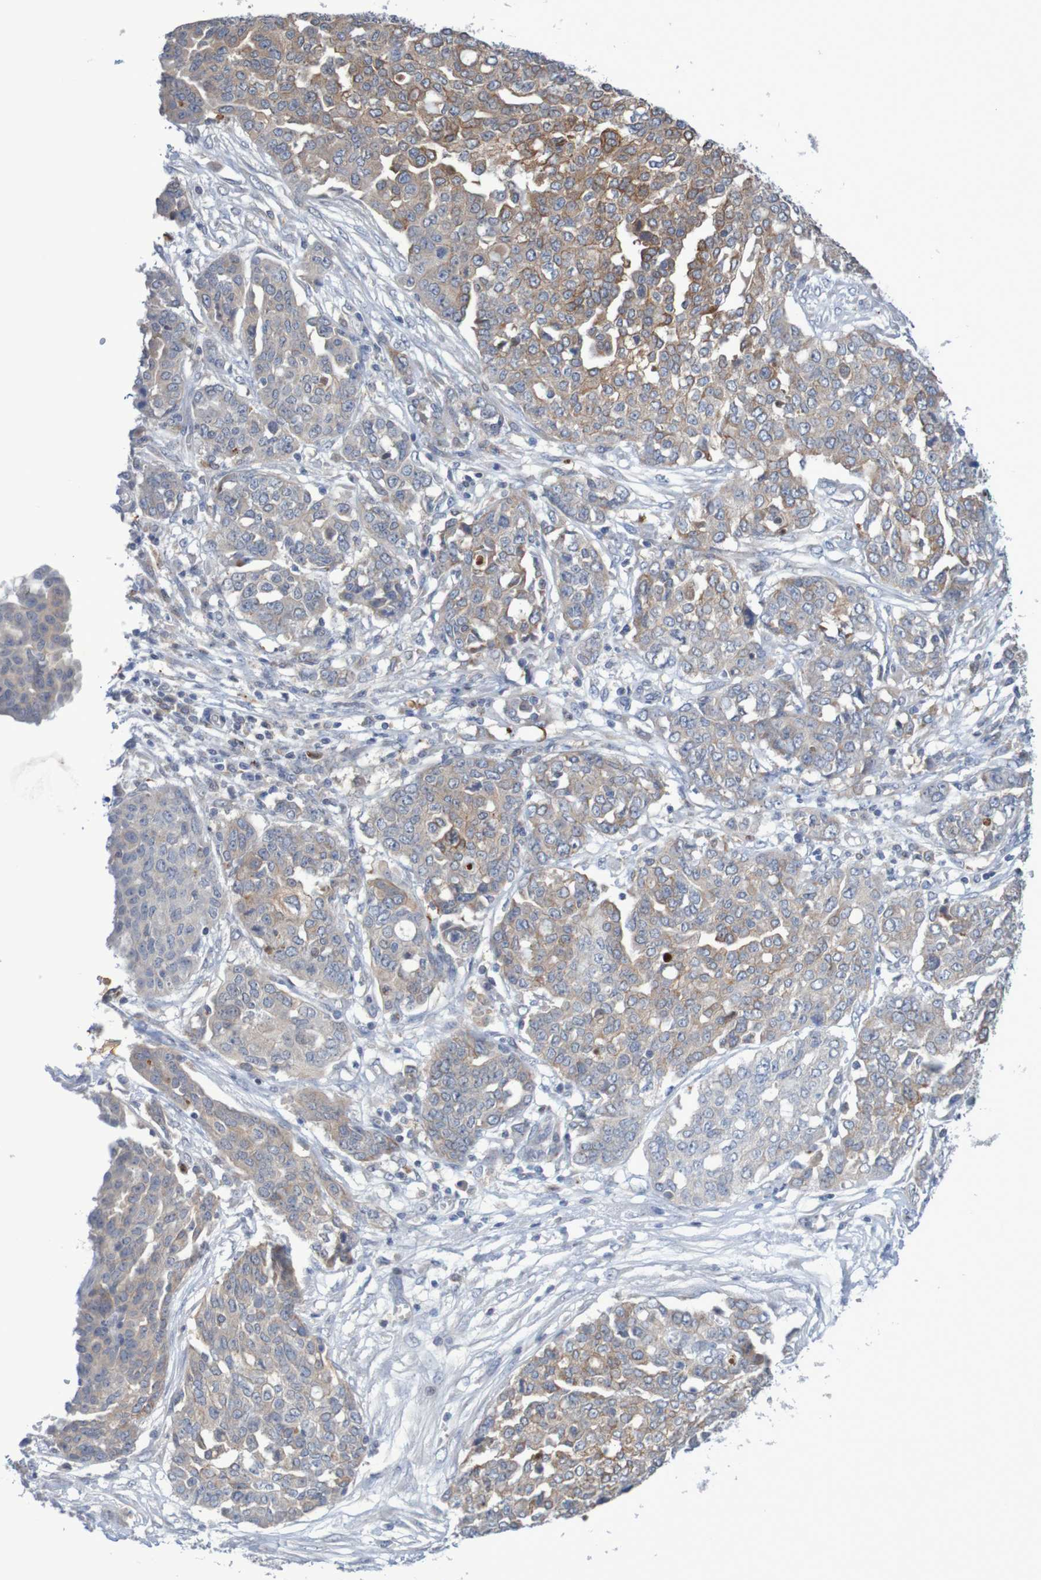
{"staining": {"intensity": "moderate", "quantity": "25%-75%", "location": "cytoplasmic/membranous"}, "tissue": "ovarian cancer", "cell_type": "Tumor cells", "image_type": "cancer", "snomed": [{"axis": "morphology", "description": "Cystadenocarcinoma, serous, NOS"}, {"axis": "topography", "description": "Soft tissue"}, {"axis": "topography", "description": "Ovary"}], "caption": "Immunohistochemistry of human serous cystadenocarcinoma (ovarian) demonstrates medium levels of moderate cytoplasmic/membranous positivity in about 25%-75% of tumor cells. Immunohistochemistry (ihc) stains the protein of interest in brown and the nuclei are stained blue.", "gene": "FBP2", "patient": {"sex": "female", "age": 57}}